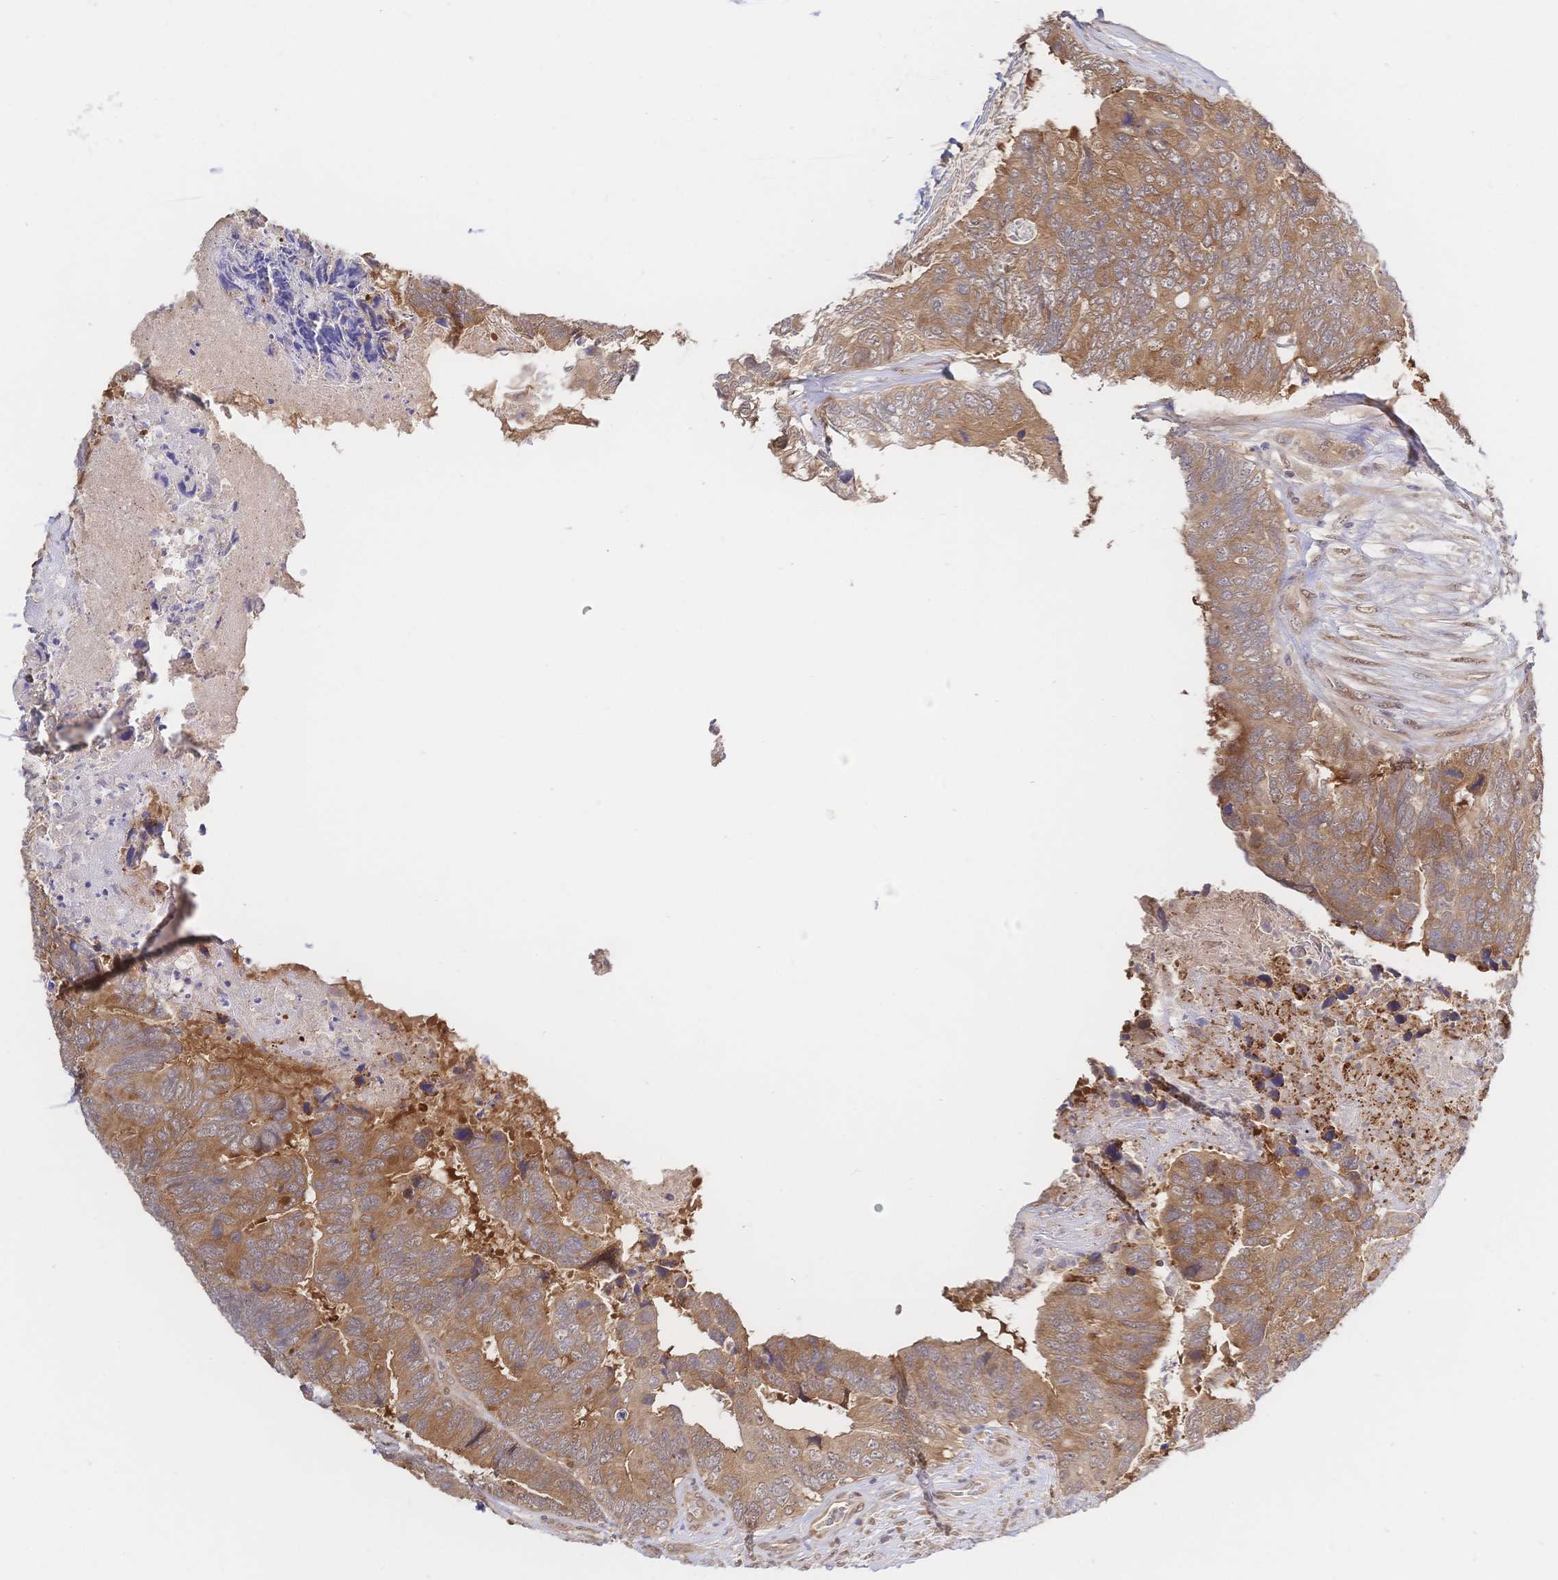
{"staining": {"intensity": "moderate", "quantity": ">75%", "location": "cytoplasmic/membranous"}, "tissue": "breast cancer", "cell_type": "Tumor cells", "image_type": "cancer", "snomed": [{"axis": "morphology", "description": "Lobular carcinoma"}, {"axis": "topography", "description": "Breast"}], "caption": "Immunohistochemistry (IHC) micrograph of neoplastic tissue: human breast cancer (lobular carcinoma) stained using immunohistochemistry (IHC) shows medium levels of moderate protein expression localized specifically in the cytoplasmic/membranous of tumor cells, appearing as a cytoplasmic/membranous brown color.", "gene": "LMO4", "patient": {"sex": "female", "age": 59}}